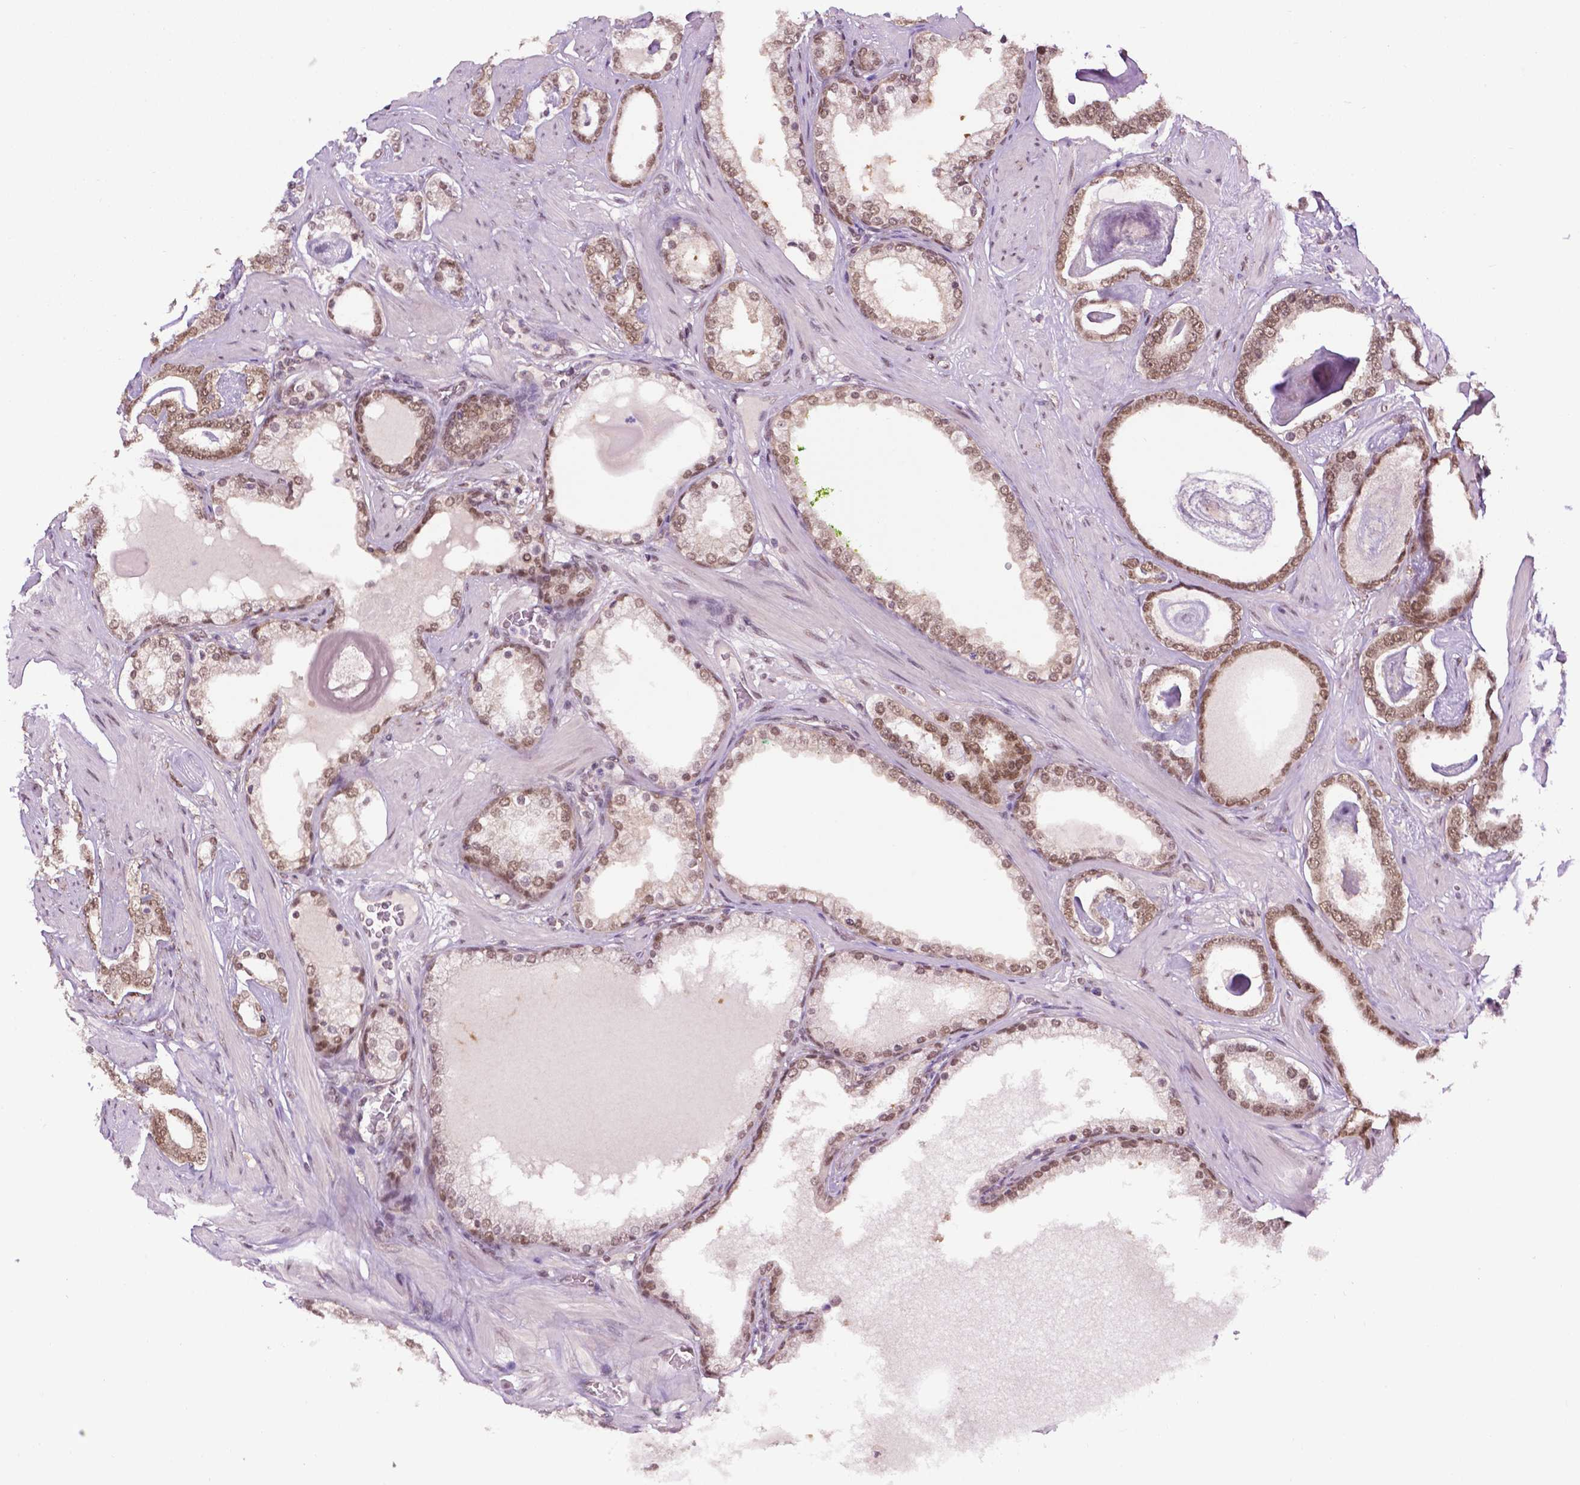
{"staining": {"intensity": "moderate", "quantity": ">75%", "location": "nuclear"}, "tissue": "prostate cancer", "cell_type": "Tumor cells", "image_type": "cancer", "snomed": [{"axis": "morphology", "description": "Adenocarcinoma, High grade"}, {"axis": "topography", "description": "Prostate"}], "caption": "IHC micrograph of neoplastic tissue: high-grade adenocarcinoma (prostate) stained using immunohistochemistry (IHC) shows medium levels of moderate protein expression localized specifically in the nuclear of tumor cells, appearing as a nuclear brown color.", "gene": "UBQLN4", "patient": {"sex": "male", "age": 63}}